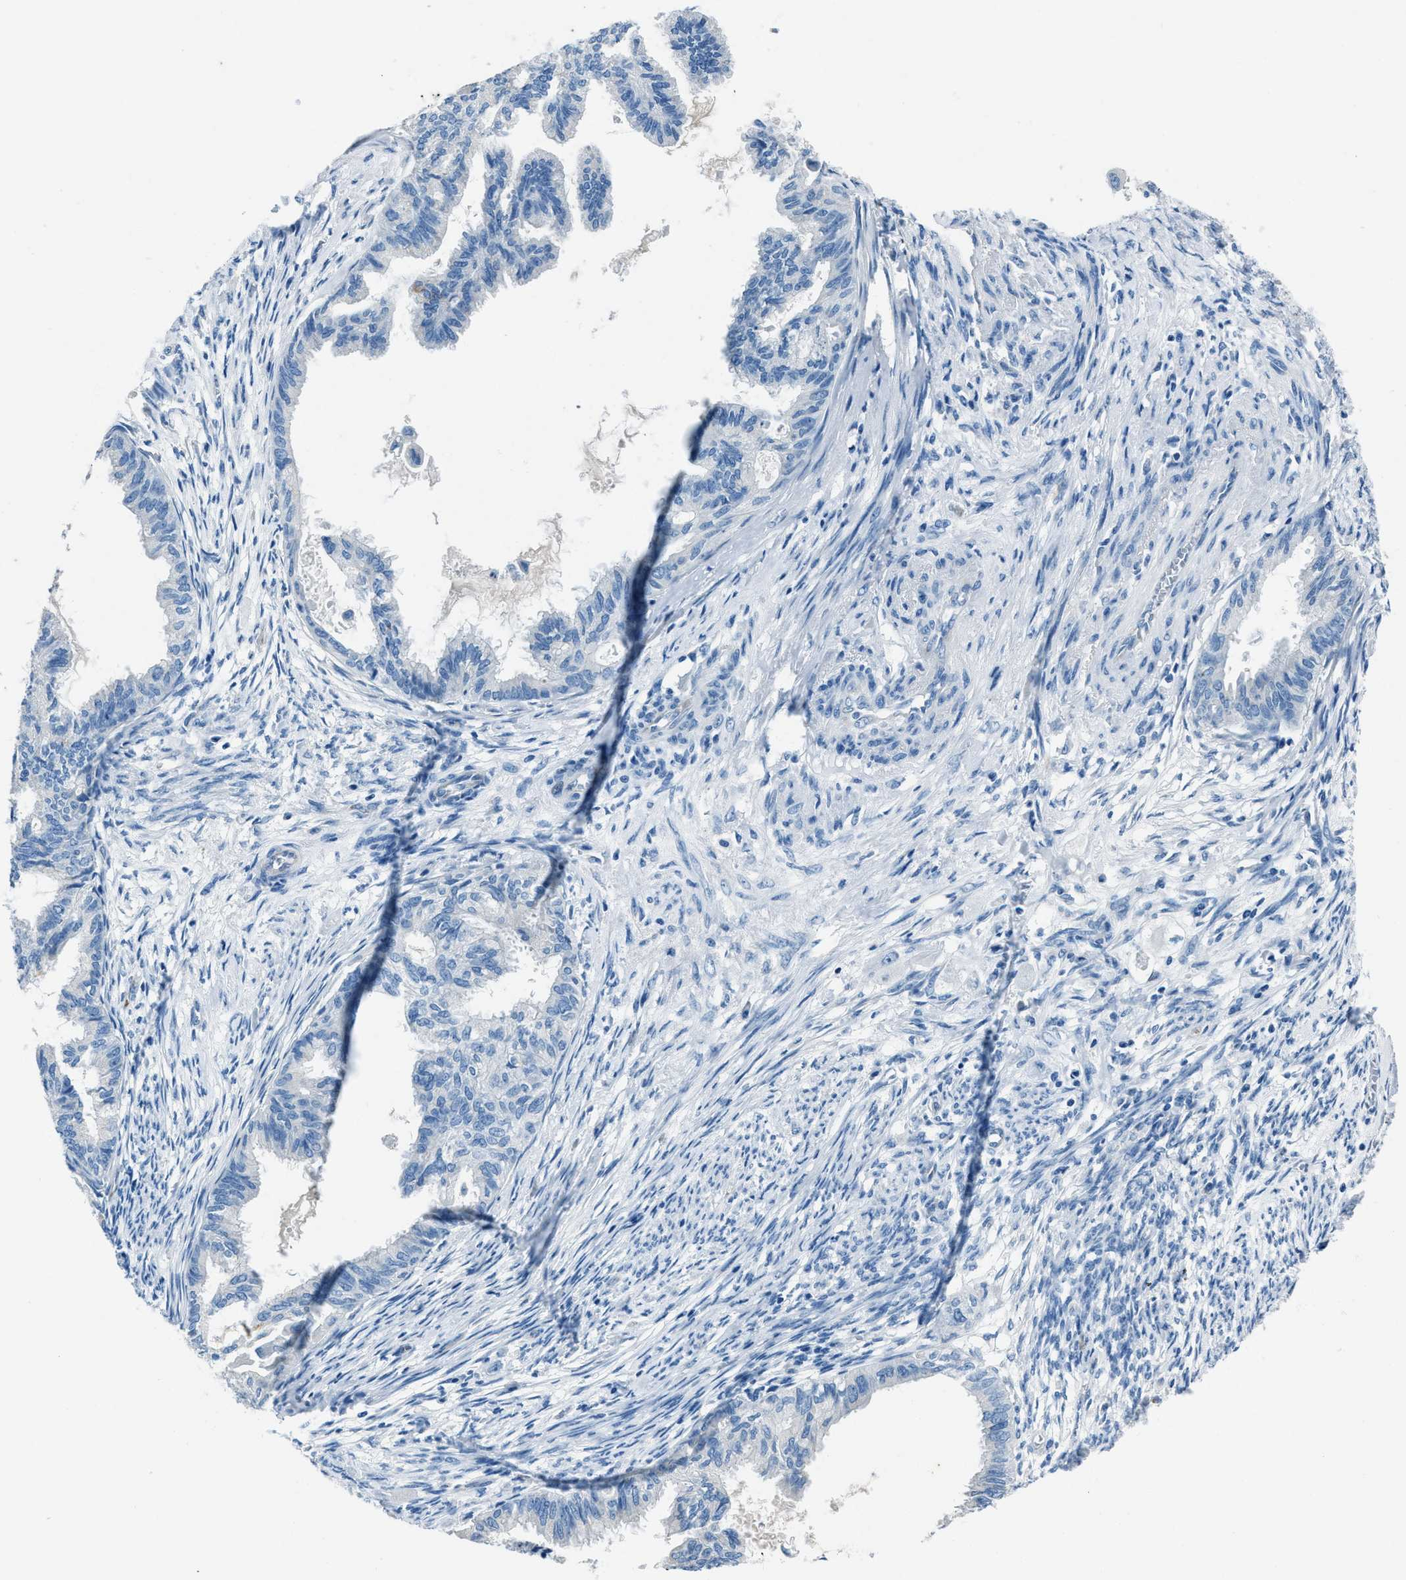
{"staining": {"intensity": "negative", "quantity": "none", "location": "none"}, "tissue": "cervical cancer", "cell_type": "Tumor cells", "image_type": "cancer", "snomed": [{"axis": "morphology", "description": "Normal tissue, NOS"}, {"axis": "morphology", "description": "Adenocarcinoma, NOS"}, {"axis": "topography", "description": "Cervix"}, {"axis": "topography", "description": "Endometrium"}], "caption": "Tumor cells are negative for protein expression in human cervical adenocarcinoma.", "gene": "AMACR", "patient": {"sex": "female", "age": 86}}